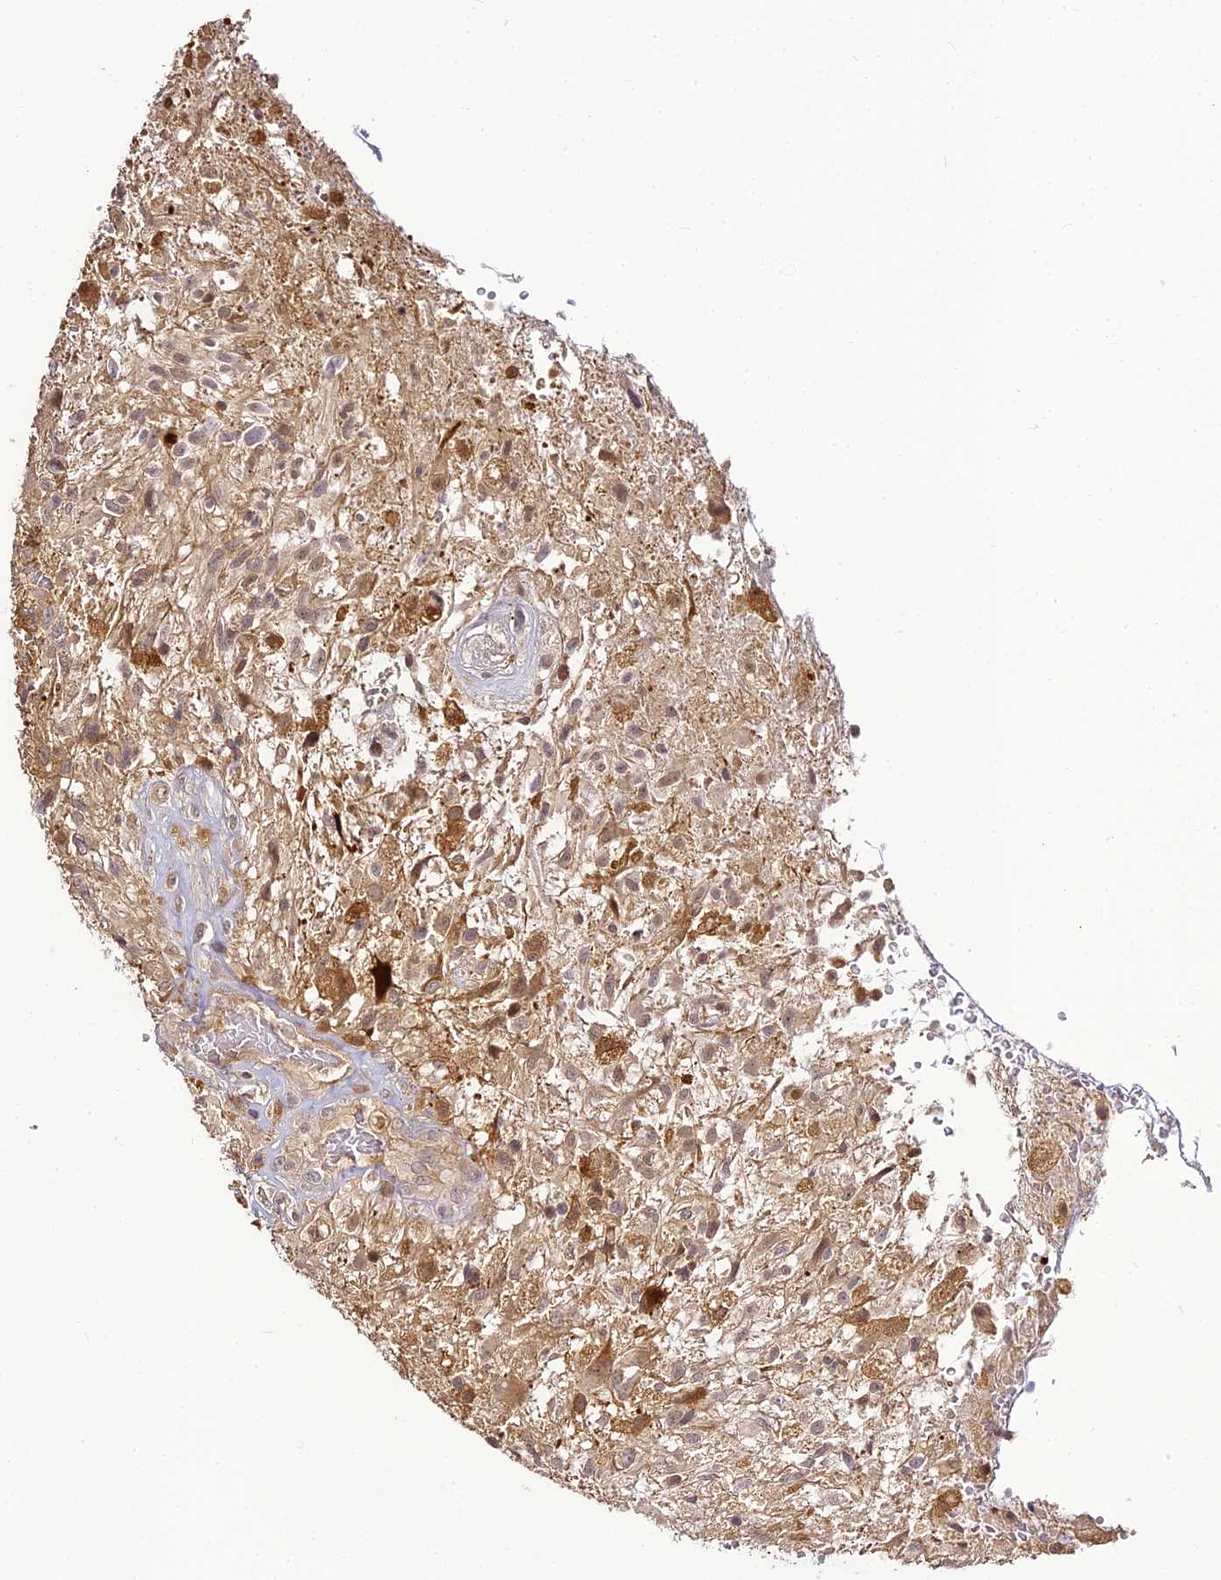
{"staining": {"intensity": "weak", "quantity": "<25%", "location": "cytoplasmic/membranous"}, "tissue": "glioma", "cell_type": "Tumor cells", "image_type": "cancer", "snomed": [{"axis": "morphology", "description": "Glioma, malignant, High grade"}, {"axis": "topography", "description": "Brain"}], "caption": "Immunohistochemical staining of human glioma demonstrates no significant staining in tumor cells.", "gene": "BCDIN3D", "patient": {"sex": "male", "age": 56}}